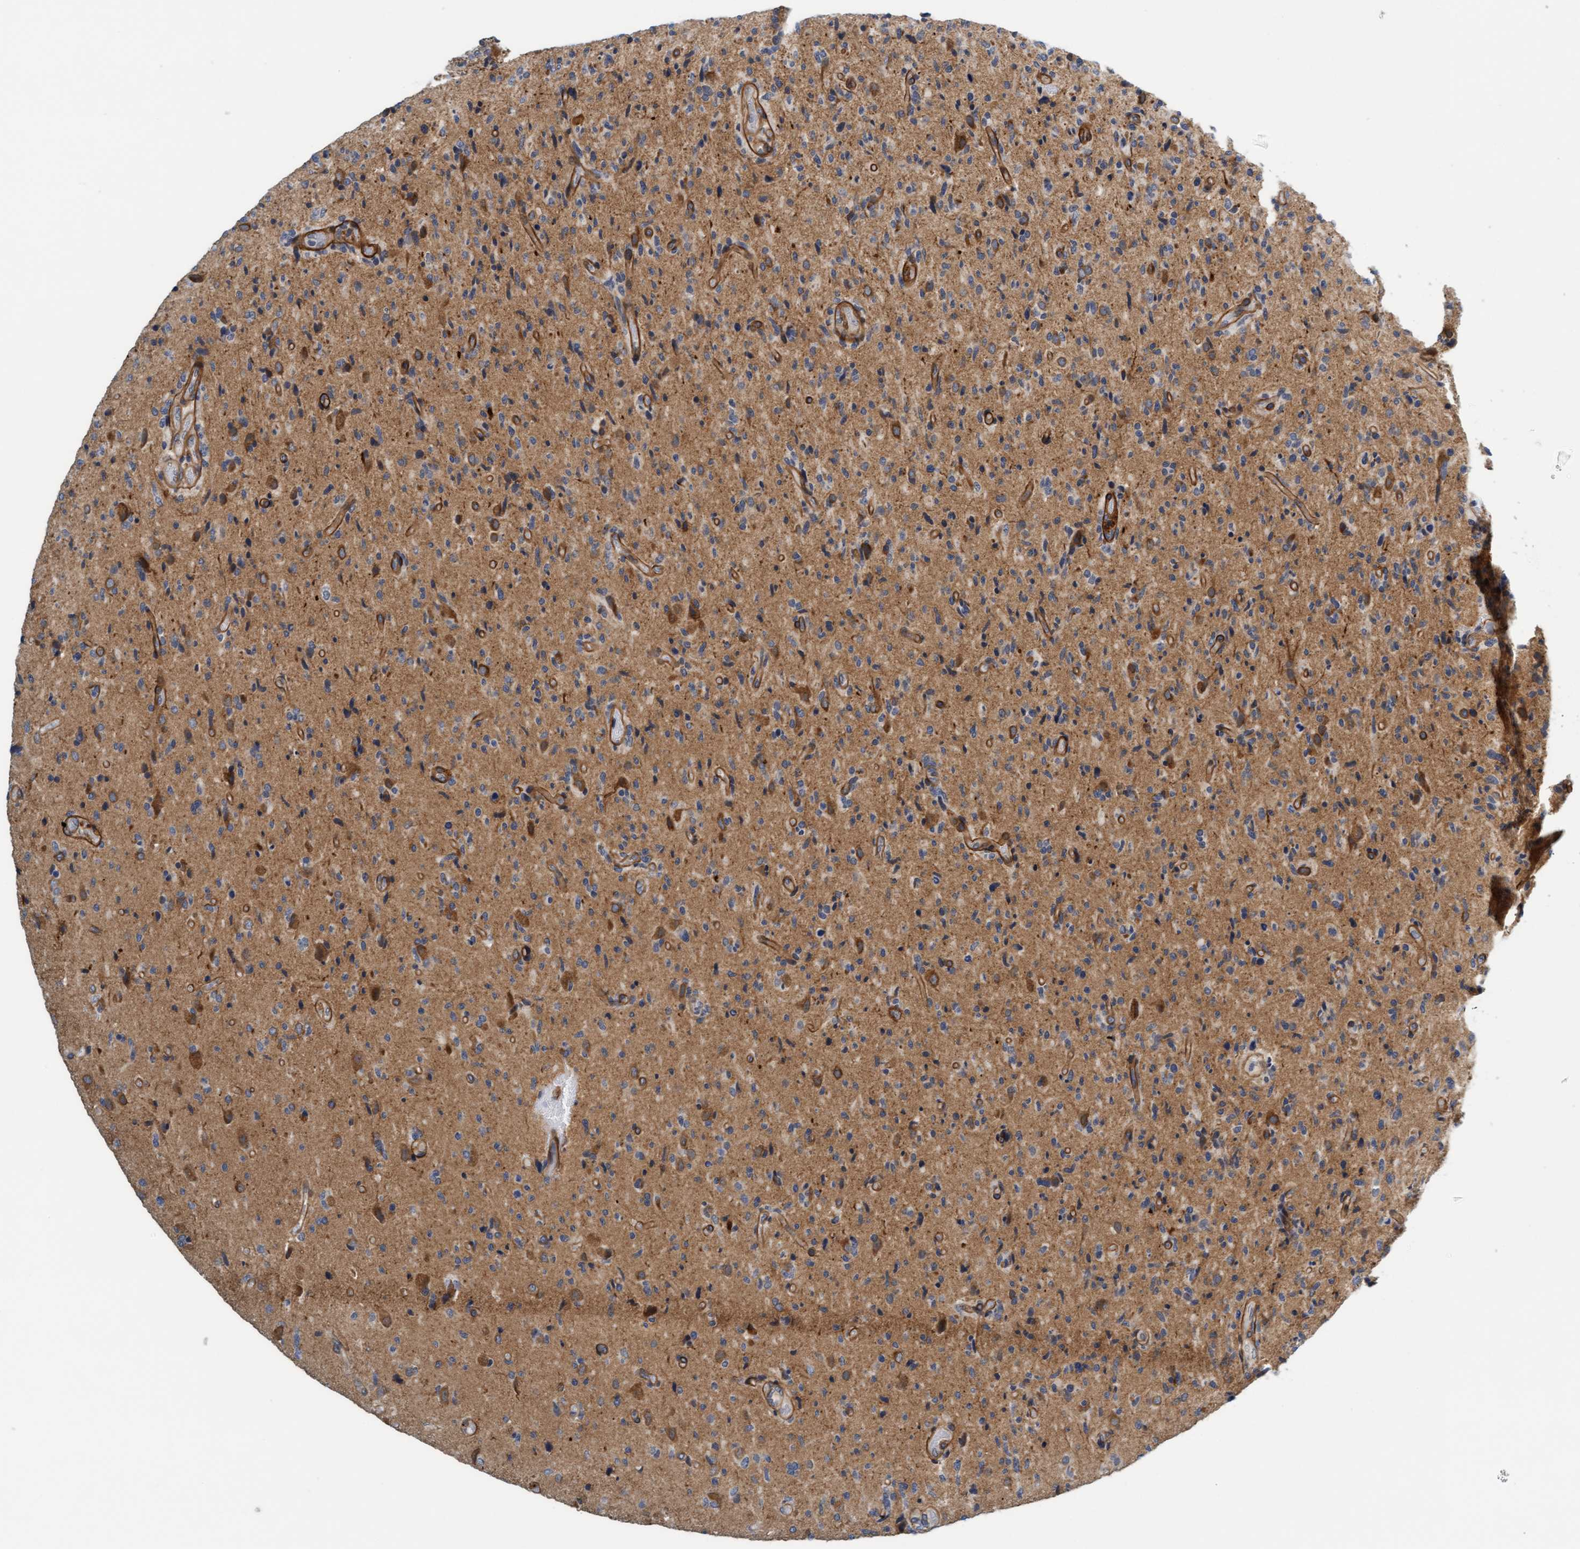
{"staining": {"intensity": "moderate", "quantity": "<25%", "location": "cytoplasmic/membranous"}, "tissue": "glioma", "cell_type": "Tumor cells", "image_type": "cancer", "snomed": [{"axis": "morphology", "description": "Glioma, malignant, High grade"}, {"axis": "topography", "description": "Brain"}], "caption": "Immunohistochemical staining of glioma reveals moderate cytoplasmic/membranous protein expression in approximately <25% of tumor cells. The protein of interest is shown in brown color, while the nuclei are stained blue.", "gene": "TSTD2", "patient": {"sex": "male", "age": 72}}